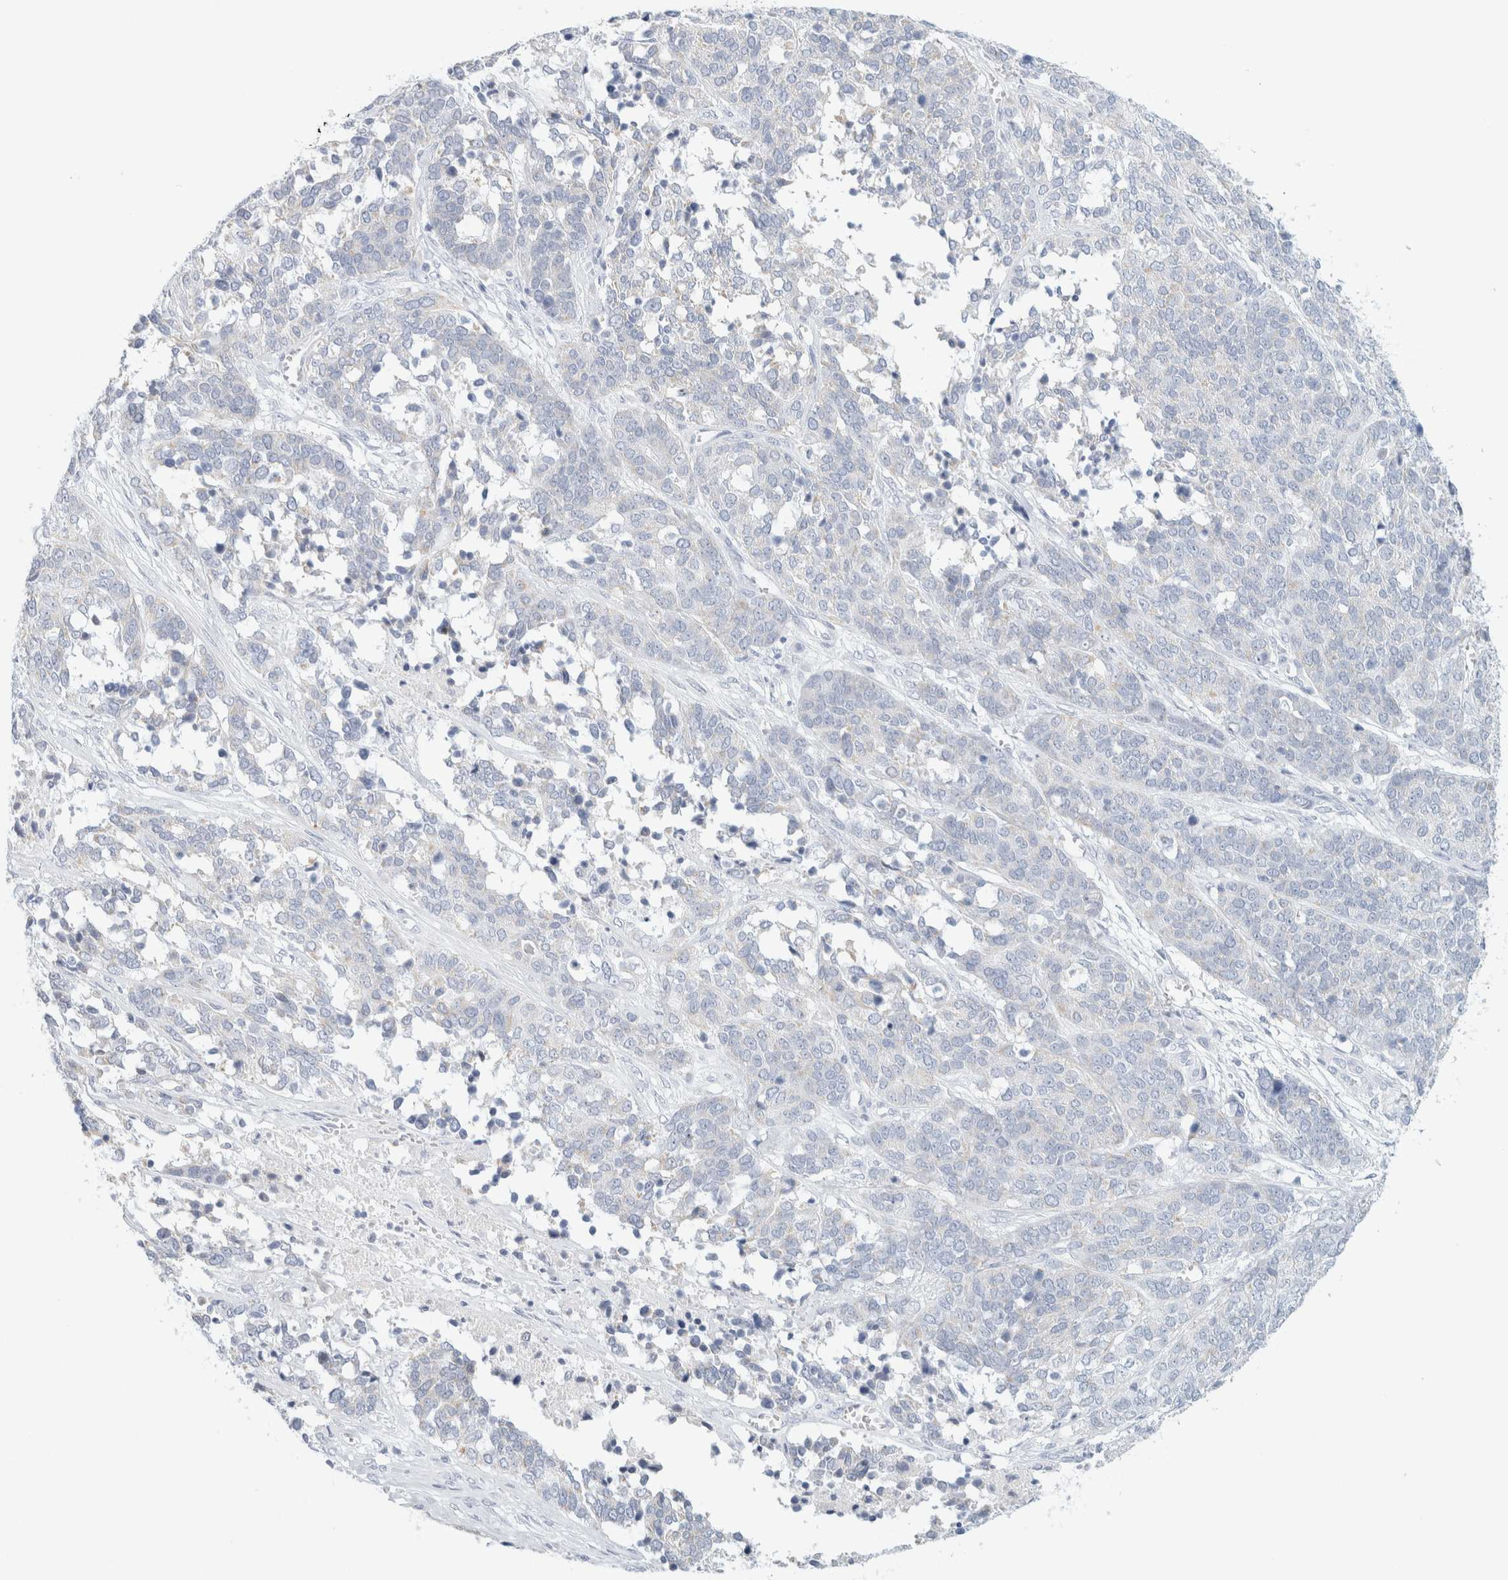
{"staining": {"intensity": "negative", "quantity": "none", "location": "none"}, "tissue": "ovarian cancer", "cell_type": "Tumor cells", "image_type": "cancer", "snomed": [{"axis": "morphology", "description": "Cystadenocarcinoma, serous, NOS"}, {"axis": "topography", "description": "Ovary"}], "caption": "Immunohistochemistry (IHC) photomicrograph of neoplastic tissue: human ovarian cancer stained with DAB (3,3'-diaminobenzidine) reveals no significant protein expression in tumor cells.", "gene": "HEXD", "patient": {"sex": "female", "age": 44}}